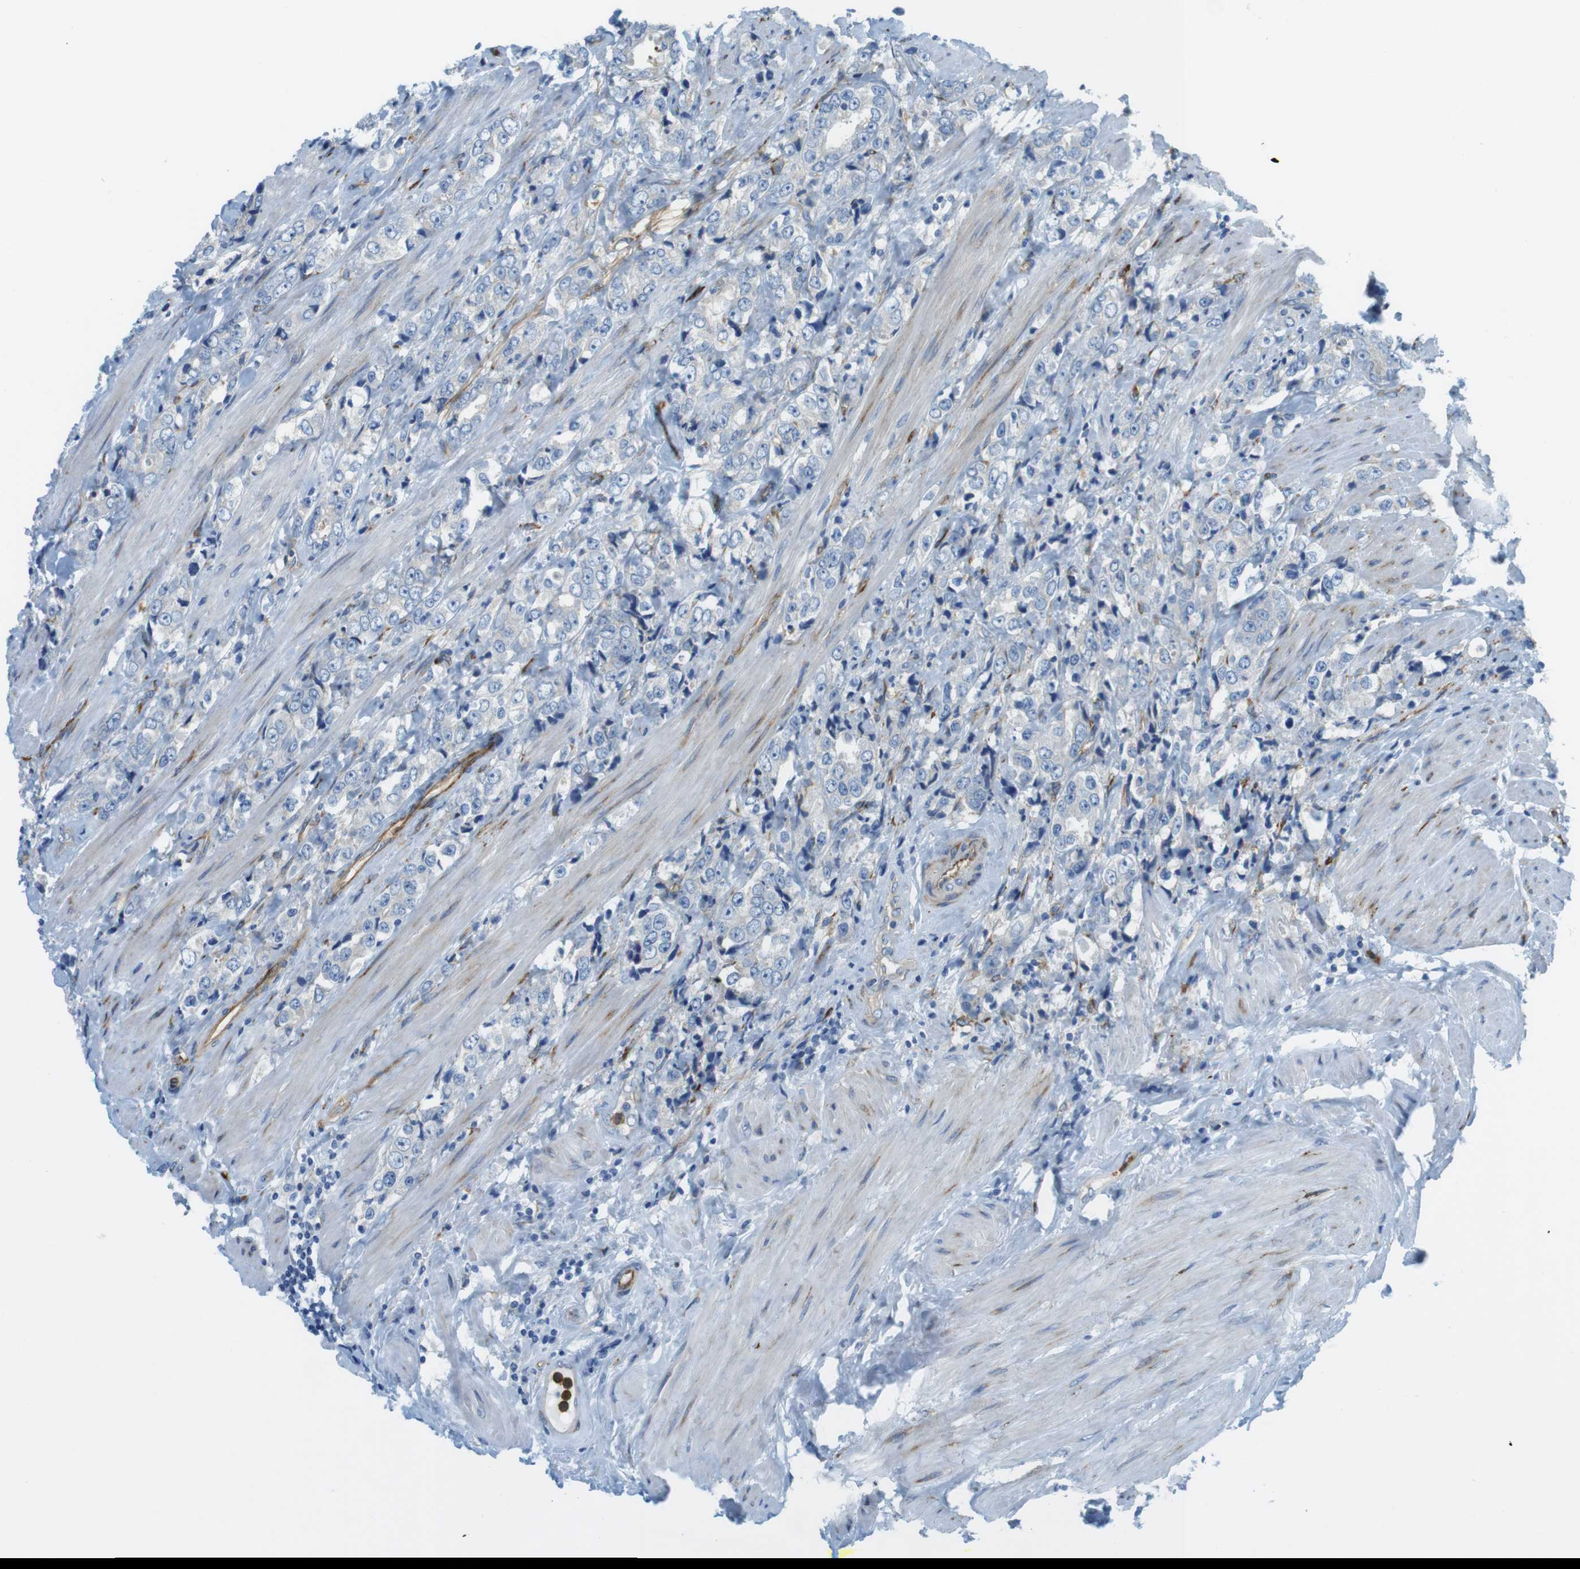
{"staining": {"intensity": "negative", "quantity": "none", "location": "none"}, "tissue": "prostate cancer", "cell_type": "Tumor cells", "image_type": "cancer", "snomed": [{"axis": "morphology", "description": "Adenocarcinoma, High grade"}, {"axis": "topography", "description": "Prostate"}], "caption": "DAB (3,3'-diaminobenzidine) immunohistochemical staining of human prostate cancer reveals no significant staining in tumor cells.", "gene": "EMP2", "patient": {"sex": "male", "age": 61}}